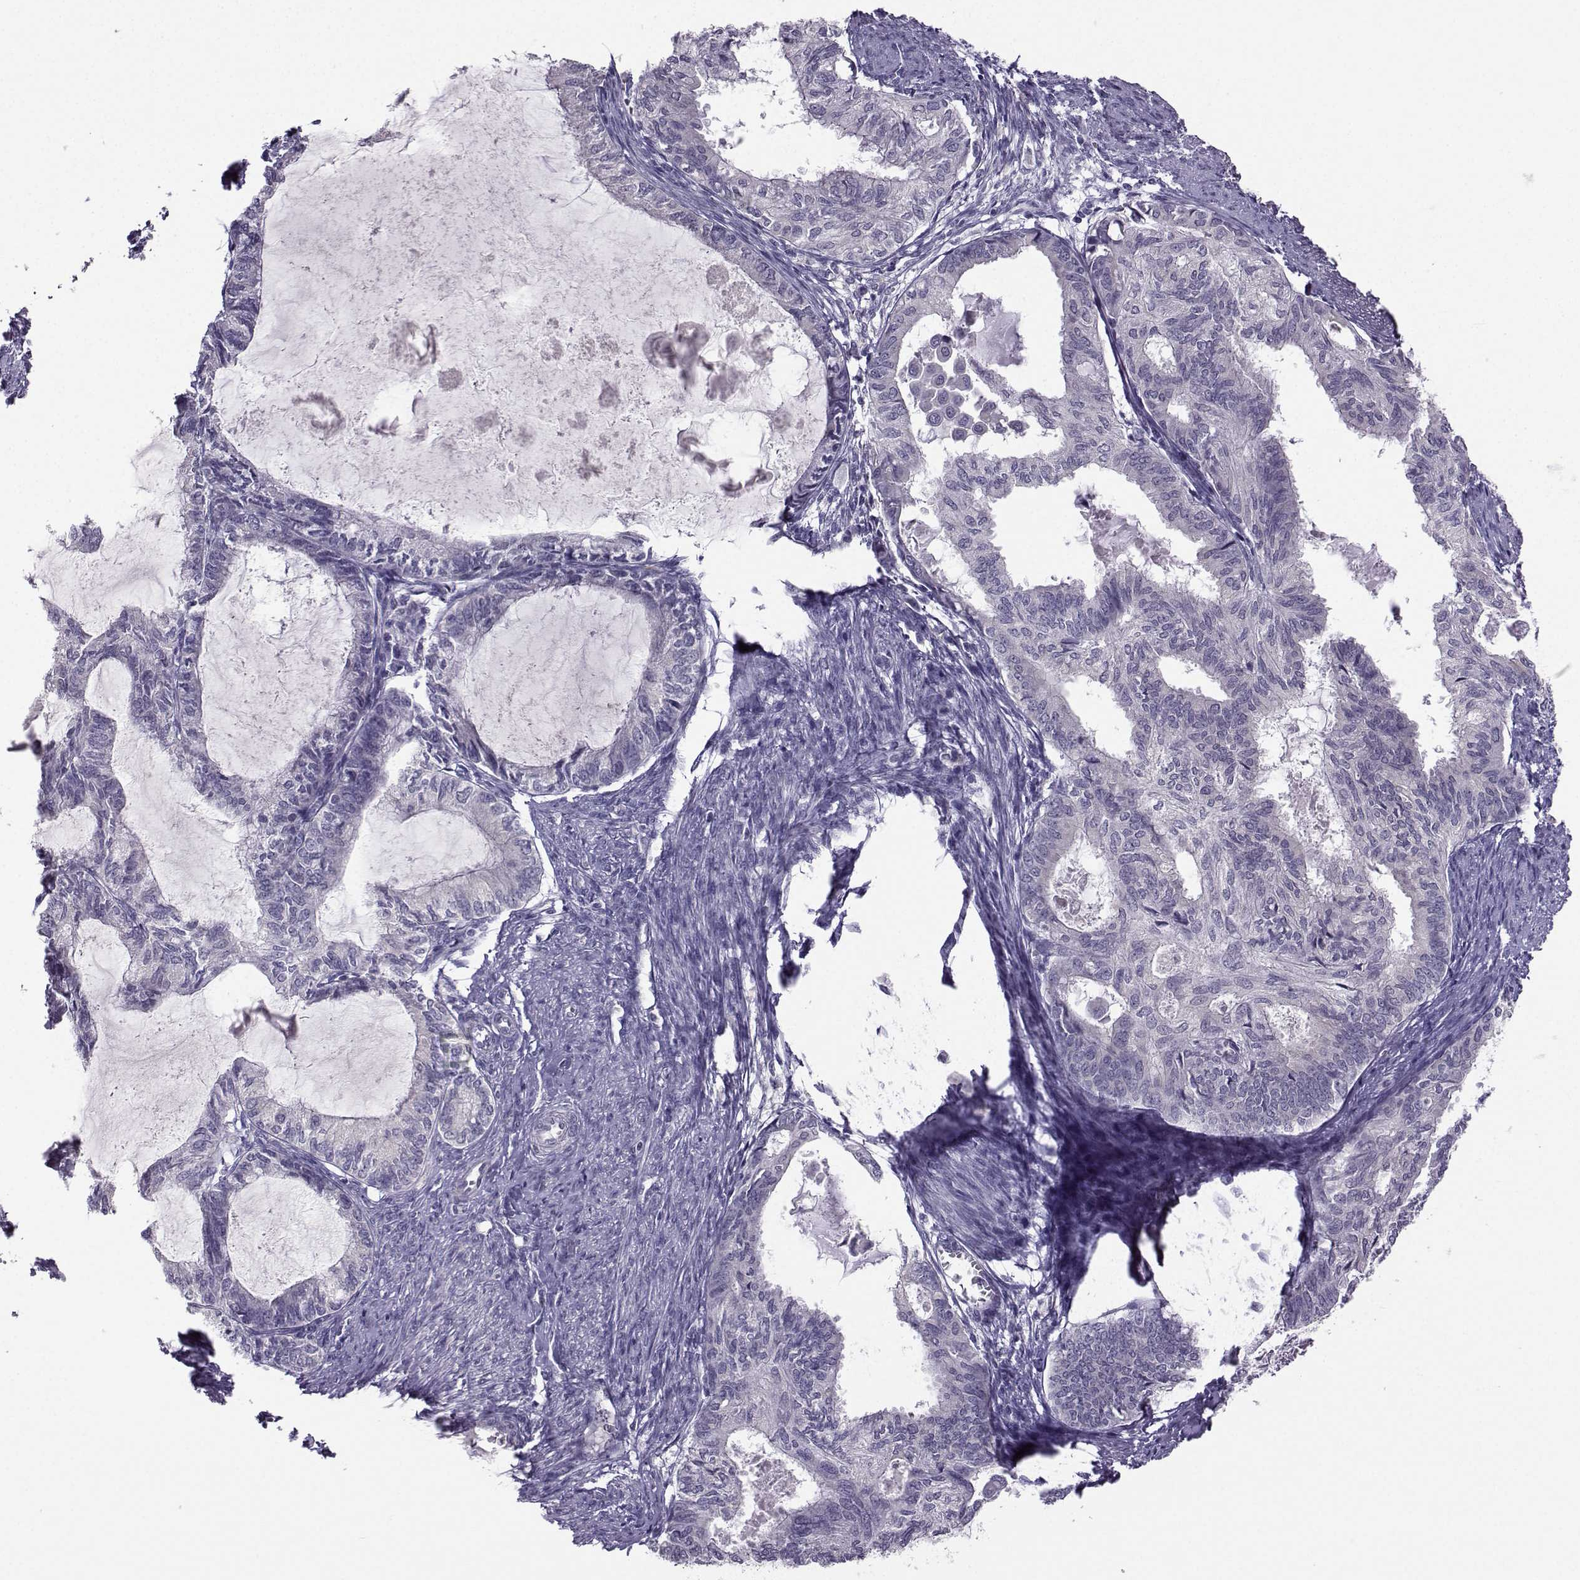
{"staining": {"intensity": "negative", "quantity": "none", "location": "none"}, "tissue": "endometrial cancer", "cell_type": "Tumor cells", "image_type": "cancer", "snomed": [{"axis": "morphology", "description": "Adenocarcinoma, NOS"}, {"axis": "topography", "description": "Endometrium"}], "caption": "A photomicrograph of endometrial cancer stained for a protein shows no brown staining in tumor cells. (DAB (3,3'-diaminobenzidine) IHC visualized using brightfield microscopy, high magnification).", "gene": "FCAMR", "patient": {"sex": "female", "age": 86}}